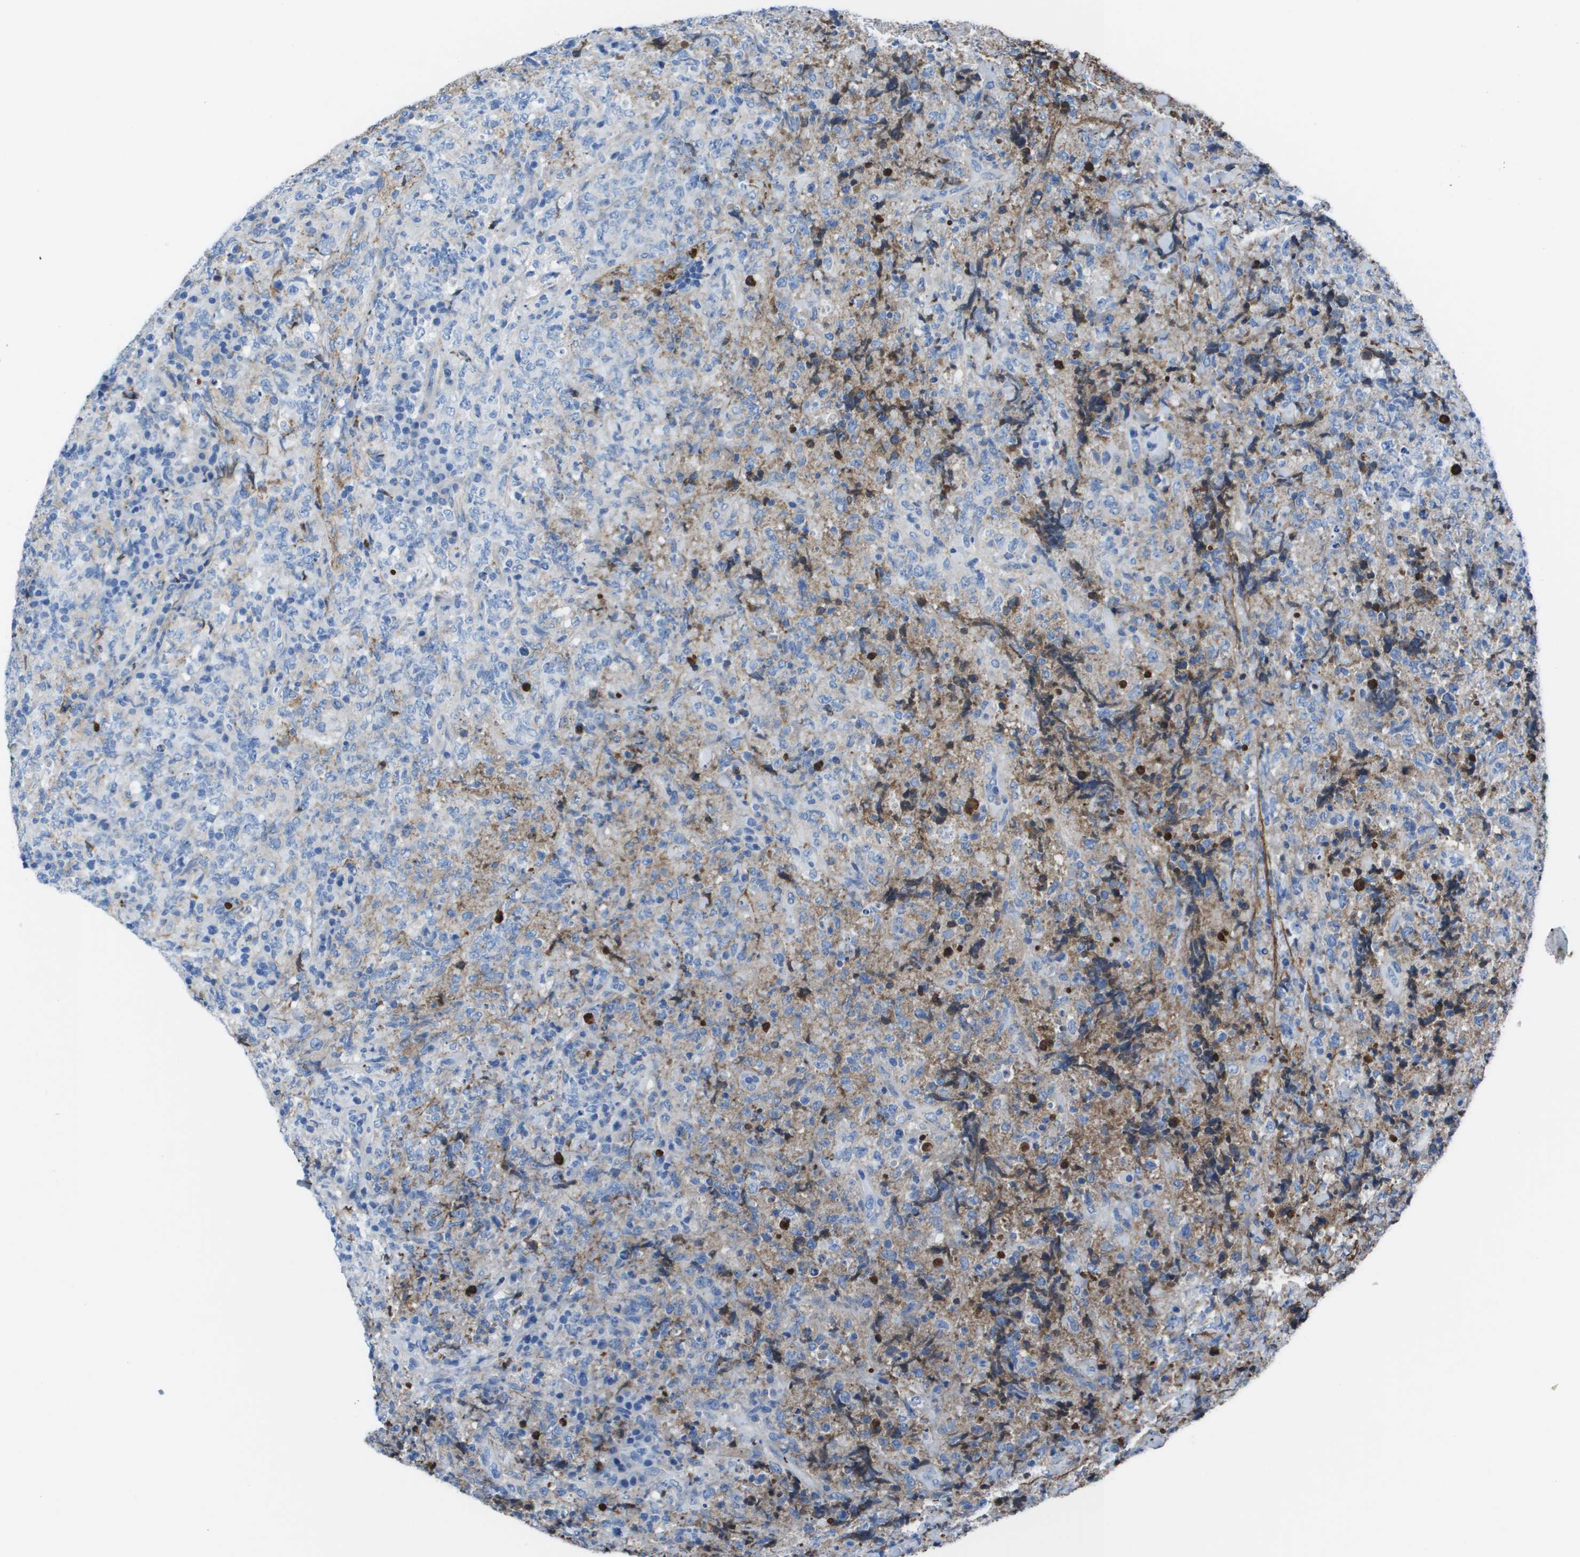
{"staining": {"intensity": "negative", "quantity": "none", "location": "none"}, "tissue": "lymphoma", "cell_type": "Tumor cells", "image_type": "cancer", "snomed": [{"axis": "morphology", "description": "Malignant lymphoma, non-Hodgkin's type, High grade"}, {"axis": "topography", "description": "Tonsil"}], "caption": "This is a histopathology image of immunohistochemistry staining of malignant lymphoma, non-Hodgkin's type (high-grade), which shows no staining in tumor cells.", "gene": "VTN", "patient": {"sex": "female", "age": 36}}